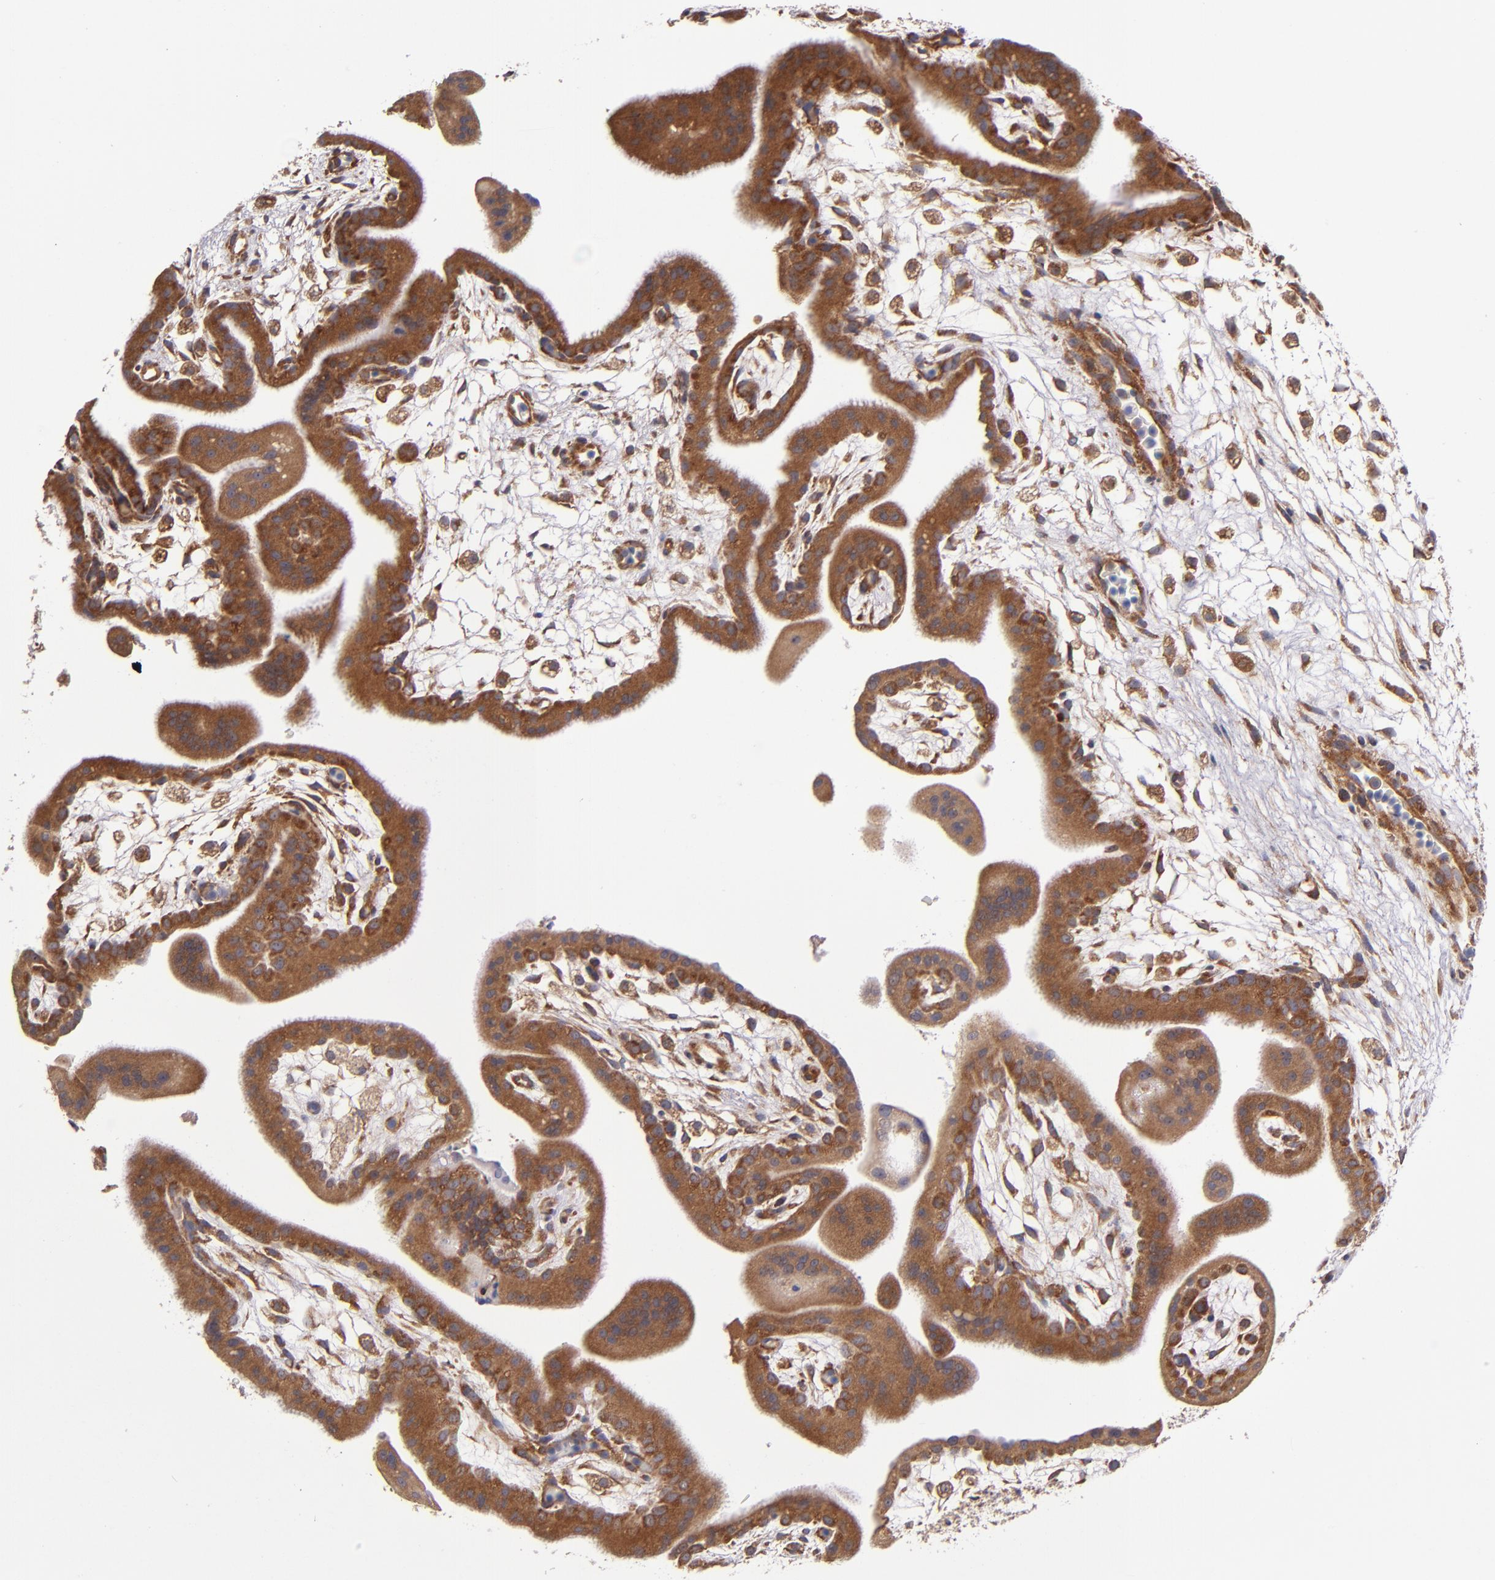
{"staining": {"intensity": "moderate", "quantity": ">75%", "location": "cytoplasmic/membranous"}, "tissue": "placenta", "cell_type": "Decidual cells", "image_type": "normal", "snomed": [{"axis": "morphology", "description": "Normal tissue, NOS"}, {"axis": "topography", "description": "Placenta"}], "caption": "The micrograph shows staining of benign placenta, revealing moderate cytoplasmic/membranous protein positivity (brown color) within decidual cells. The protein of interest is shown in brown color, while the nuclei are stained blue.", "gene": "EIF4ENIF1", "patient": {"sex": "female", "age": 35}}